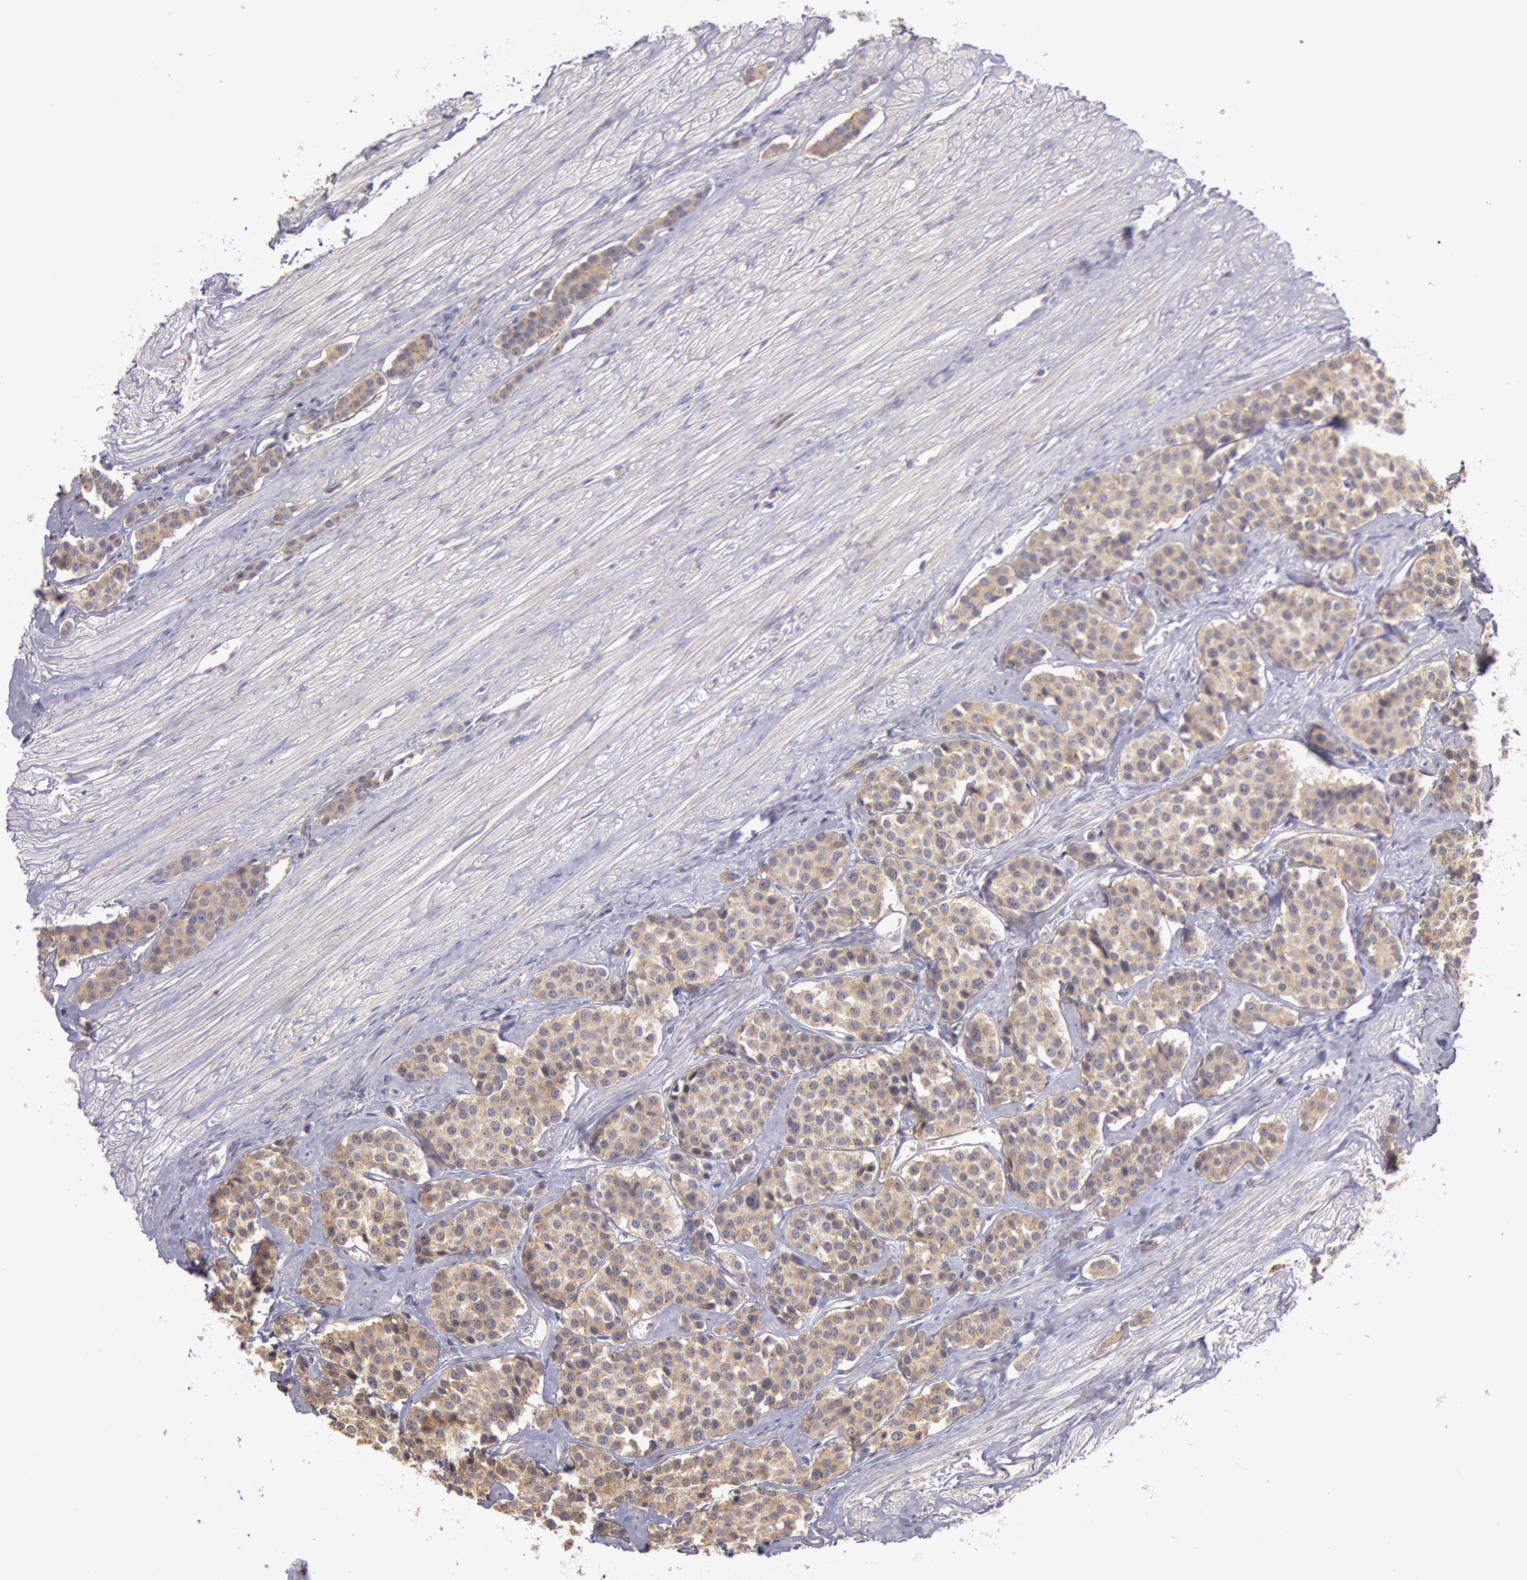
{"staining": {"intensity": "negative", "quantity": "none", "location": "none"}, "tissue": "carcinoid", "cell_type": "Tumor cells", "image_type": "cancer", "snomed": [{"axis": "morphology", "description": "Carcinoid, malignant, NOS"}, {"axis": "topography", "description": "Small intestine"}], "caption": "A histopathology image of carcinoid stained for a protein displays no brown staining in tumor cells.", "gene": "AMOTL1", "patient": {"sex": "male", "age": 60}}